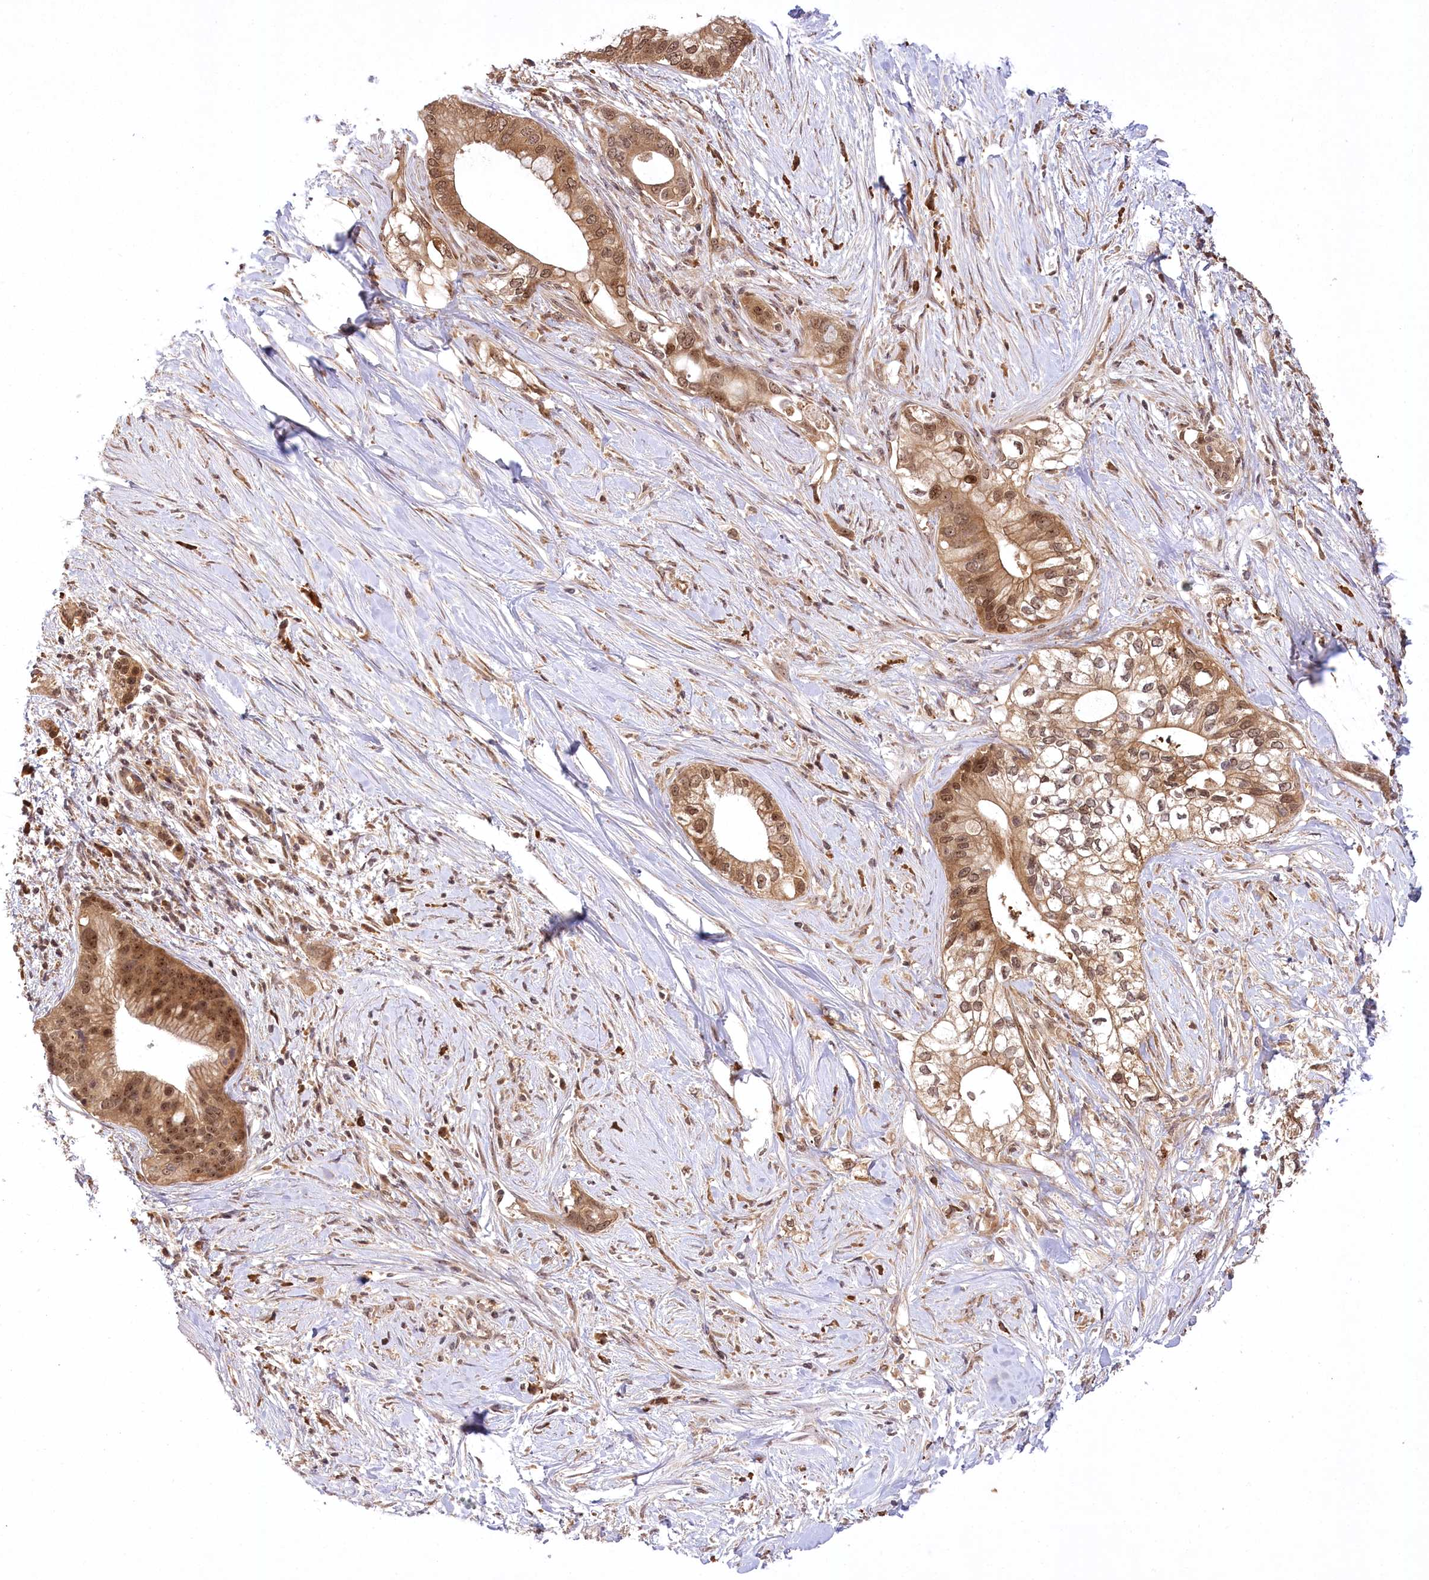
{"staining": {"intensity": "moderate", "quantity": ">75%", "location": "cytoplasmic/membranous,nuclear"}, "tissue": "pancreatic cancer", "cell_type": "Tumor cells", "image_type": "cancer", "snomed": [{"axis": "morphology", "description": "Normal tissue, NOS"}, {"axis": "morphology", "description": "Adenocarcinoma, NOS"}, {"axis": "topography", "description": "Pancreas"}, {"axis": "topography", "description": "Peripheral nerve tissue"}], "caption": "This histopathology image demonstrates immunohistochemistry (IHC) staining of human pancreatic cancer (adenocarcinoma), with medium moderate cytoplasmic/membranous and nuclear positivity in about >75% of tumor cells.", "gene": "SERGEF", "patient": {"sex": "male", "age": 59}}